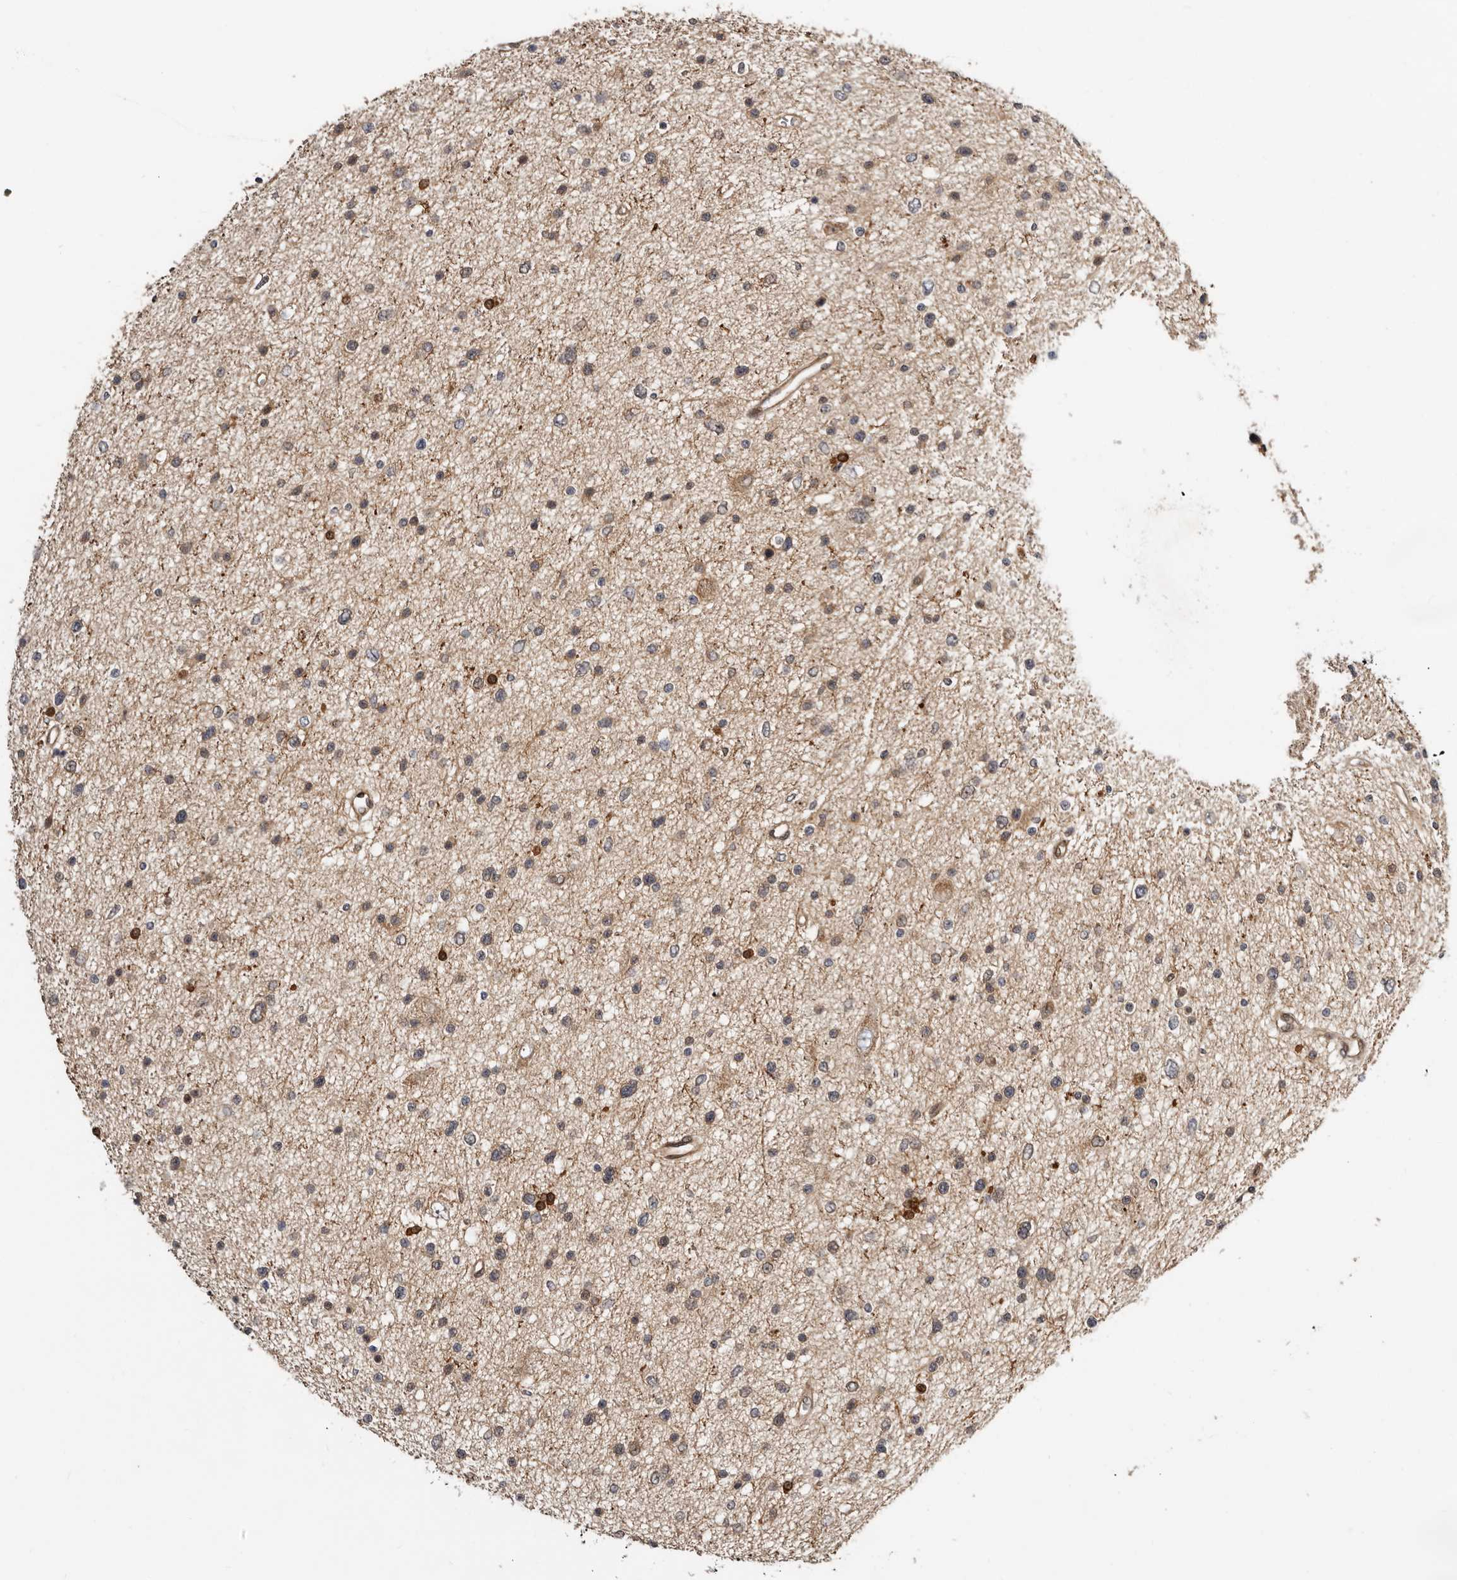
{"staining": {"intensity": "weak", "quantity": ">75%", "location": "cytoplasmic/membranous"}, "tissue": "glioma", "cell_type": "Tumor cells", "image_type": "cancer", "snomed": [{"axis": "morphology", "description": "Glioma, malignant, Low grade"}, {"axis": "topography", "description": "Brain"}], "caption": "Immunohistochemical staining of glioma reveals low levels of weak cytoplasmic/membranous staining in approximately >75% of tumor cells.", "gene": "SBDS", "patient": {"sex": "female", "age": 37}}